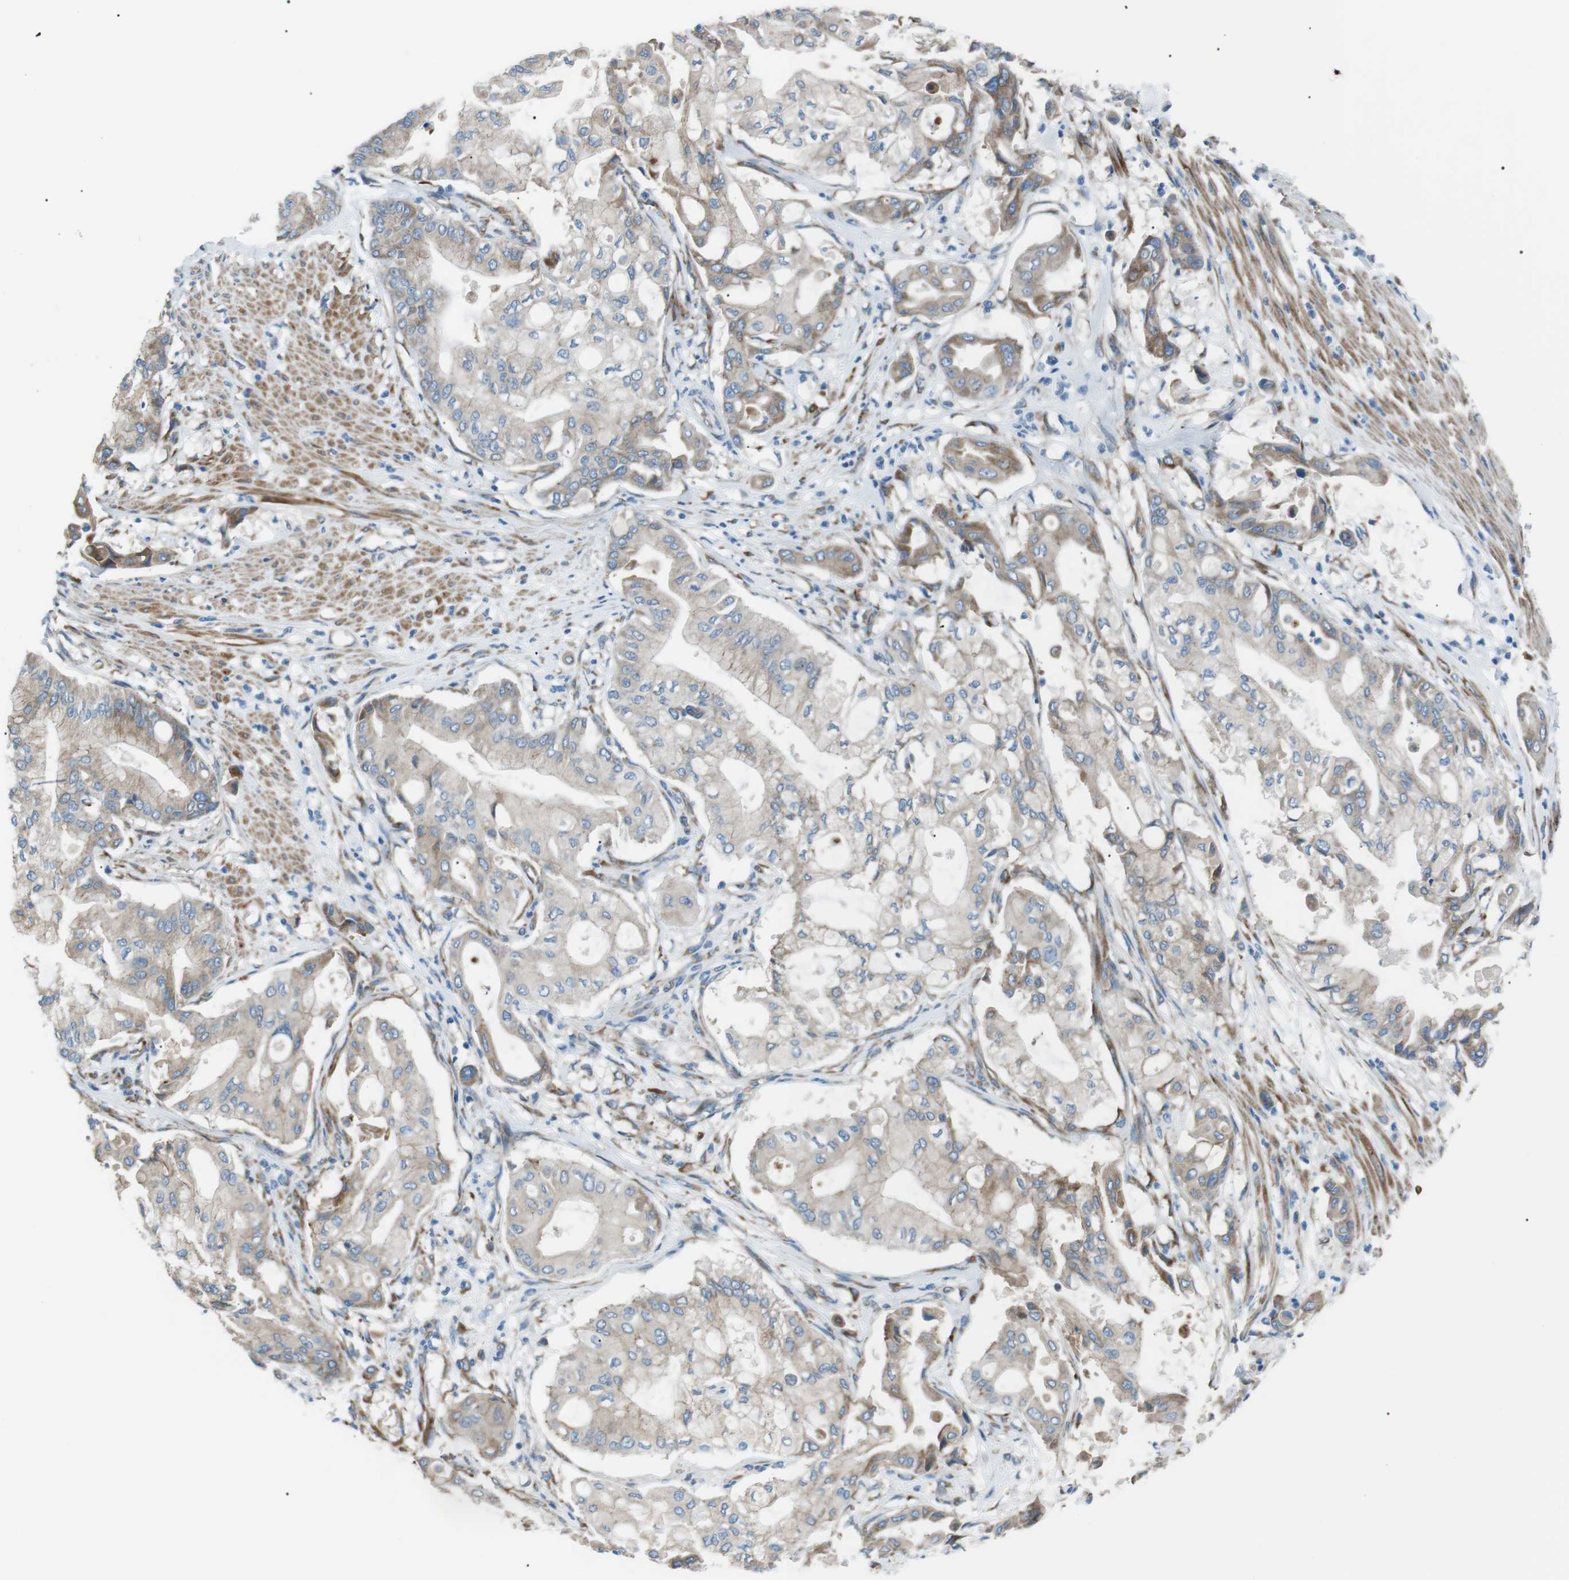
{"staining": {"intensity": "weak", "quantity": ">75%", "location": "cytoplasmic/membranous"}, "tissue": "pancreatic cancer", "cell_type": "Tumor cells", "image_type": "cancer", "snomed": [{"axis": "morphology", "description": "Adenocarcinoma, NOS"}, {"axis": "morphology", "description": "Adenocarcinoma, metastatic, NOS"}, {"axis": "topography", "description": "Lymph node"}, {"axis": "topography", "description": "Pancreas"}, {"axis": "topography", "description": "Duodenum"}], "caption": "This is a photomicrograph of IHC staining of pancreatic adenocarcinoma, which shows weak staining in the cytoplasmic/membranous of tumor cells.", "gene": "MTARC2", "patient": {"sex": "female", "age": 64}}